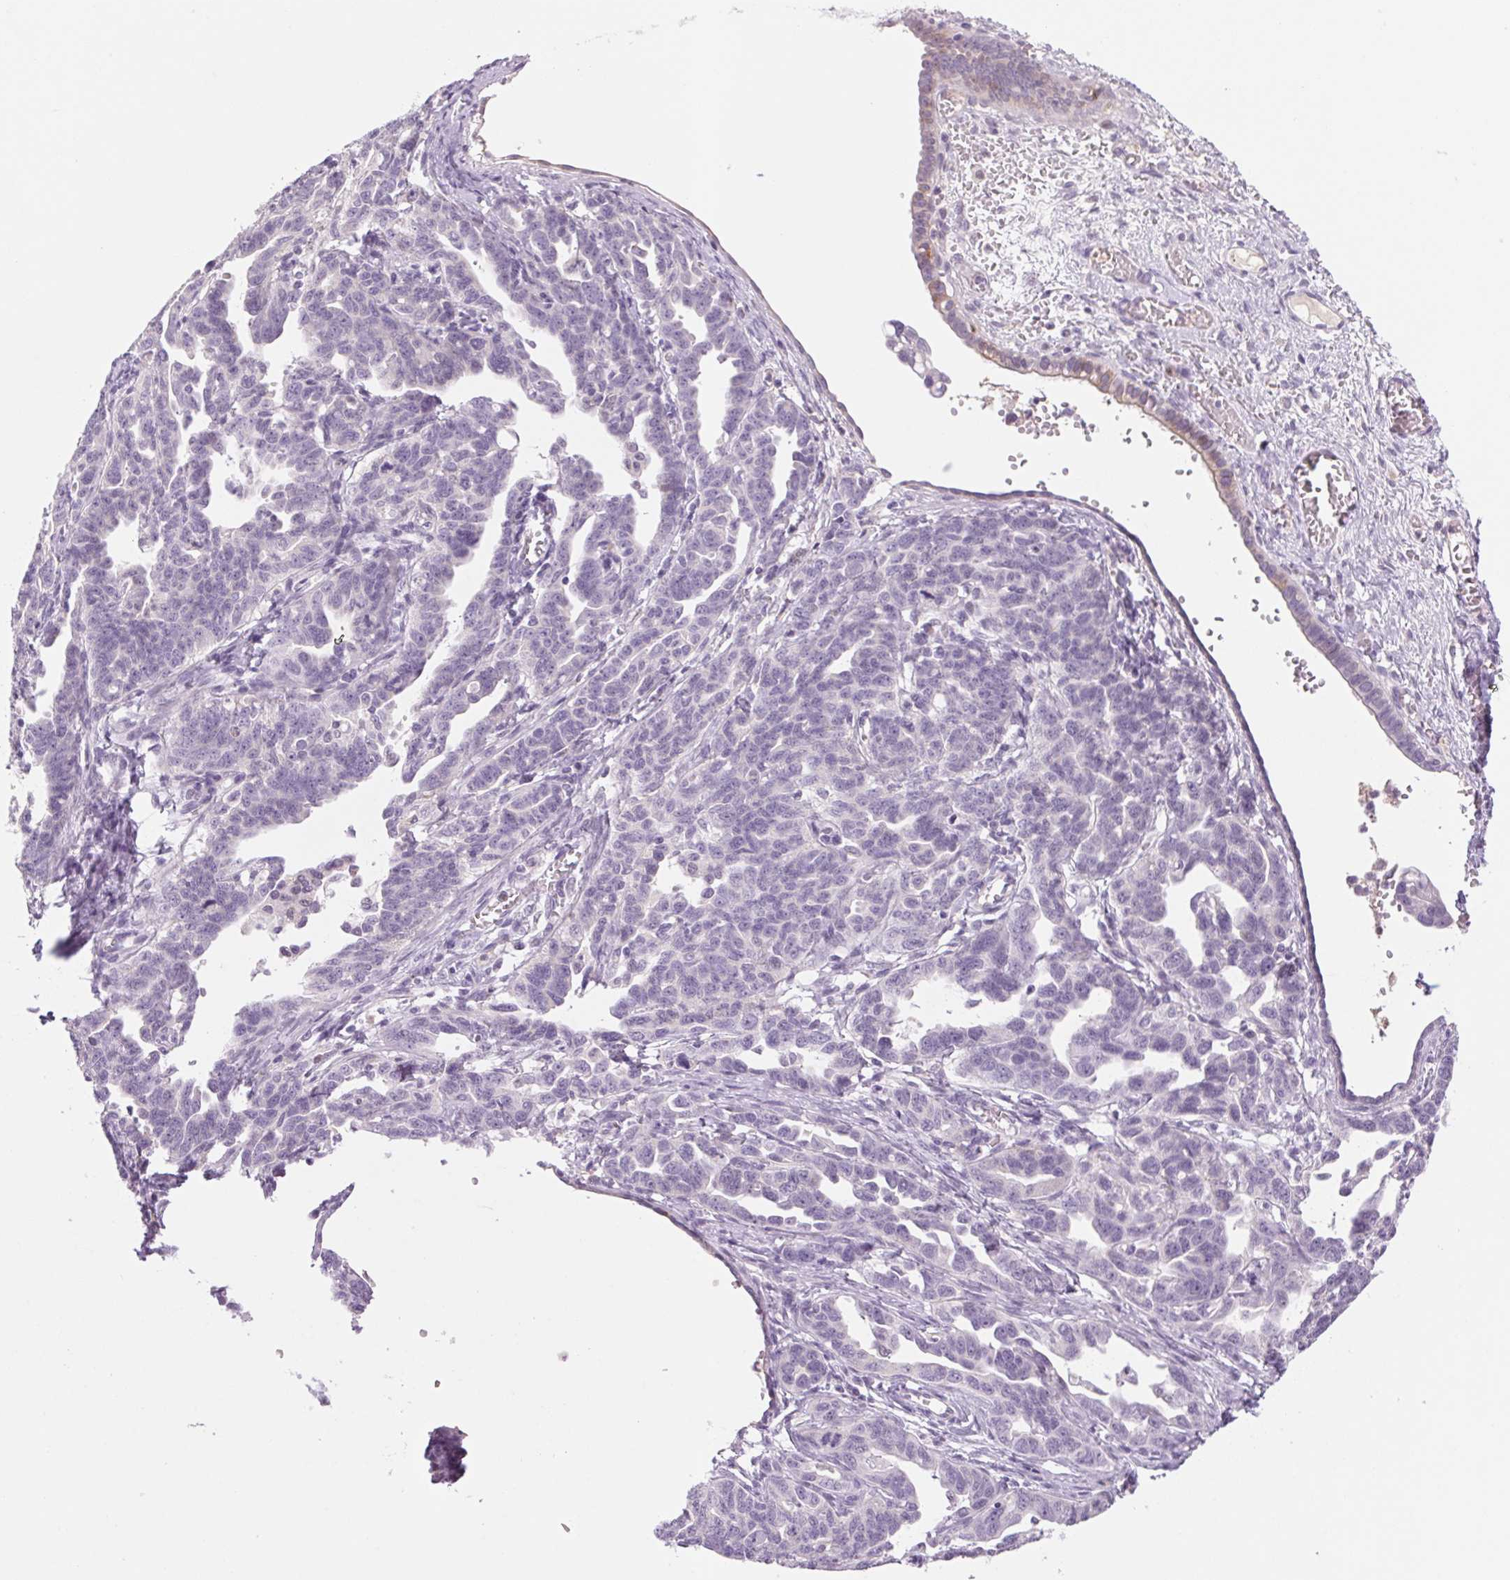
{"staining": {"intensity": "negative", "quantity": "none", "location": "none"}, "tissue": "ovarian cancer", "cell_type": "Tumor cells", "image_type": "cancer", "snomed": [{"axis": "morphology", "description": "Cystadenocarcinoma, serous, NOS"}, {"axis": "topography", "description": "Ovary"}], "caption": "Tumor cells show no significant staining in ovarian serous cystadenocarcinoma.", "gene": "KRT1", "patient": {"sex": "female", "age": 69}}